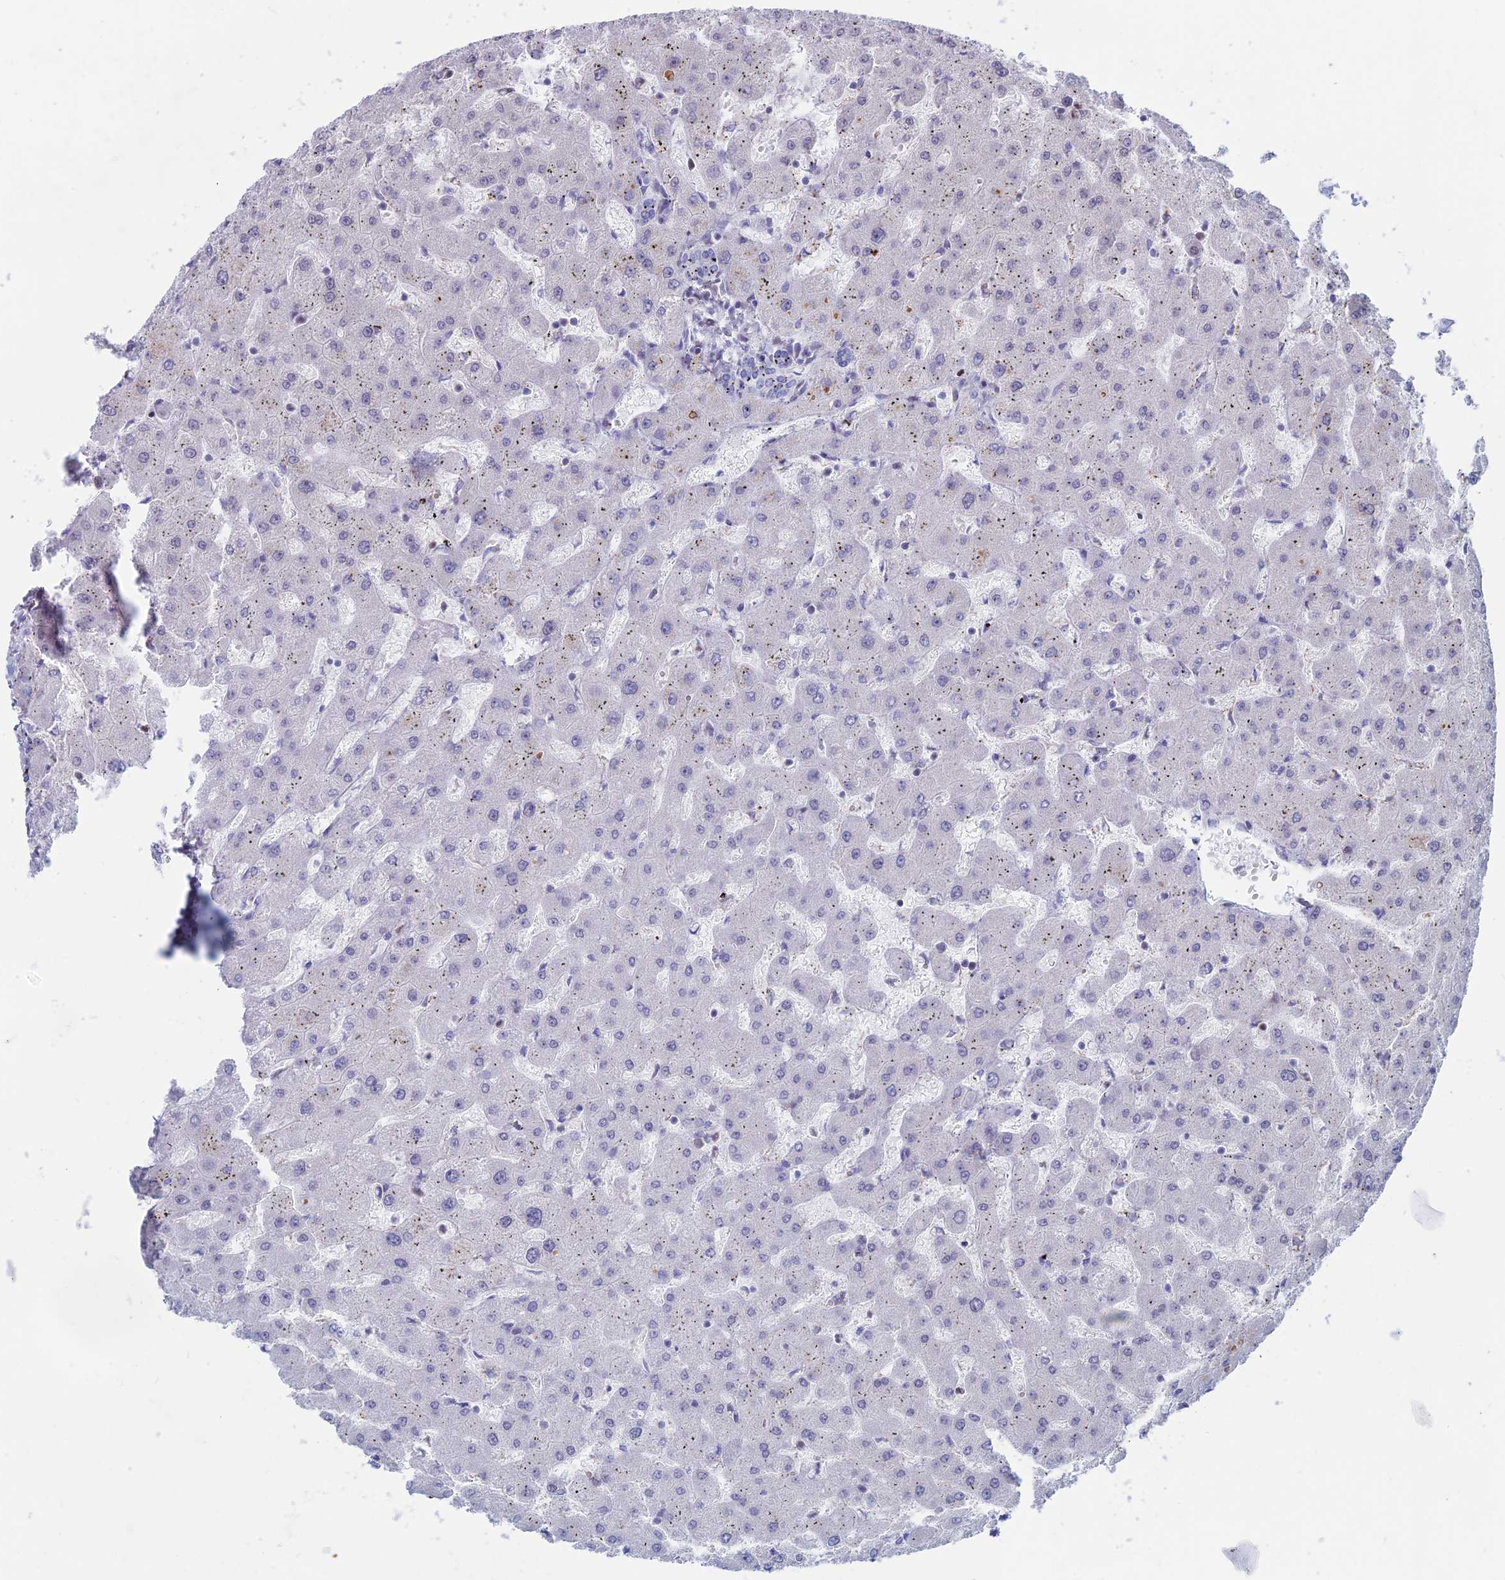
{"staining": {"intensity": "negative", "quantity": "none", "location": "none"}, "tissue": "liver", "cell_type": "Cholangiocytes", "image_type": "normal", "snomed": [{"axis": "morphology", "description": "Normal tissue, NOS"}, {"axis": "topography", "description": "Liver"}], "caption": "Immunohistochemical staining of normal liver demonstrates no significant expression in cholangiocytes. The staining is performed using DAB (3,3'-diaminobenzidine) brown chromogen with nuclei counter-stained in using hematoxylin.", "gene": "CERS6", "patient": {"sex": "female", "age": 63}}